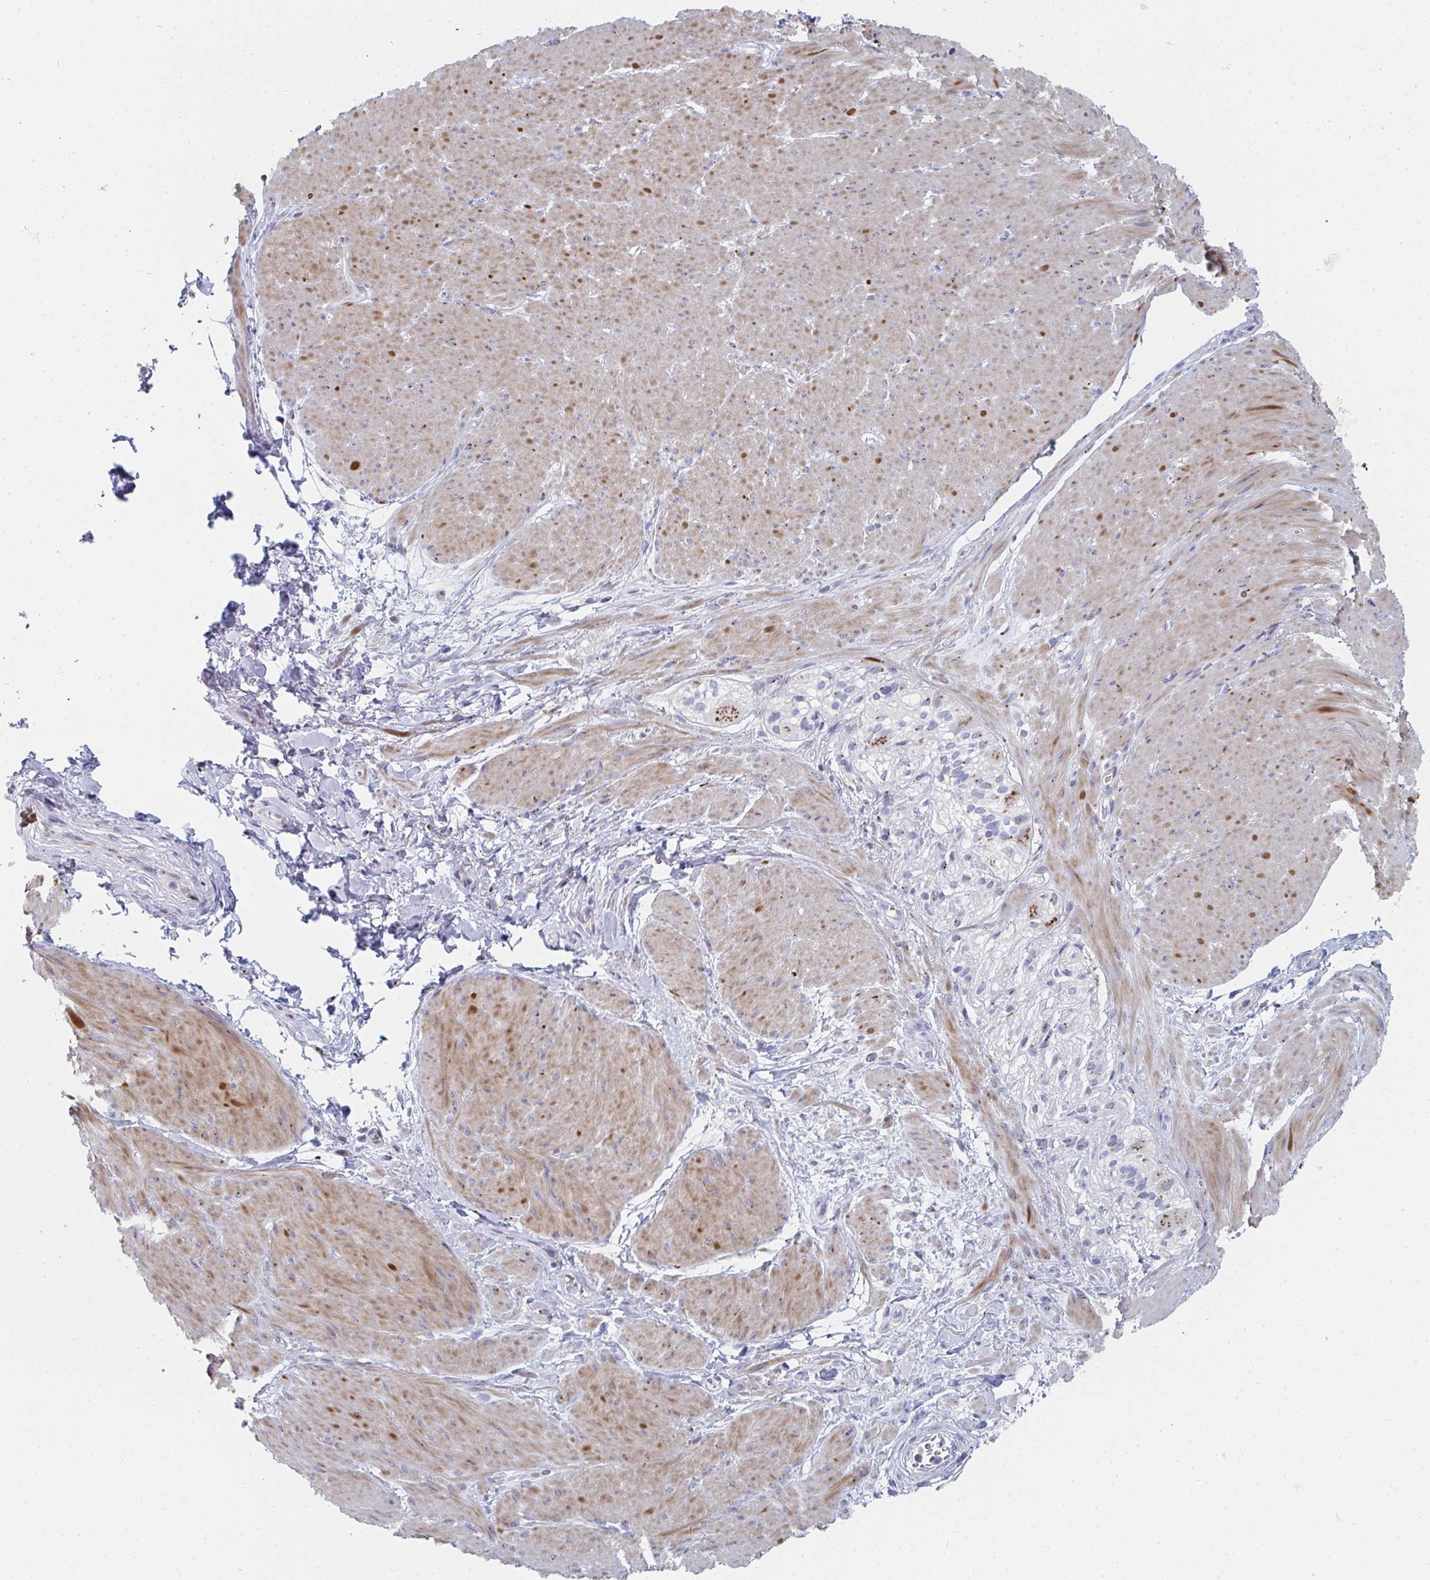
{"staining": {"intensity": "moderate", "quantity": ">75%", "location": "cytoplasmic/membranous"}, "tissue": "smooth muscle", "cell_type": "Smooth muscle cells", "image_type": "normal", "snomed": [{"axis": "morphology", "description": "Normal tissue, NOS"}, {"axis": "topography", "description": "Smooth muscle"}, {"axis": "topography", "description": "Rectum"}], "caption": "Immunohistochemistry image of benign smooth muscle: smooth muscle stained using immunohistochemistry (IHC) shows medium levels of moderate protein expression localized specifically in the cytoplasmic/membranous of smooth muscle cells, appearing as a cytoplasmic/membranous brown color.", "gene": "PSMG1", "patient": {"sex": "male", "age": 53}}